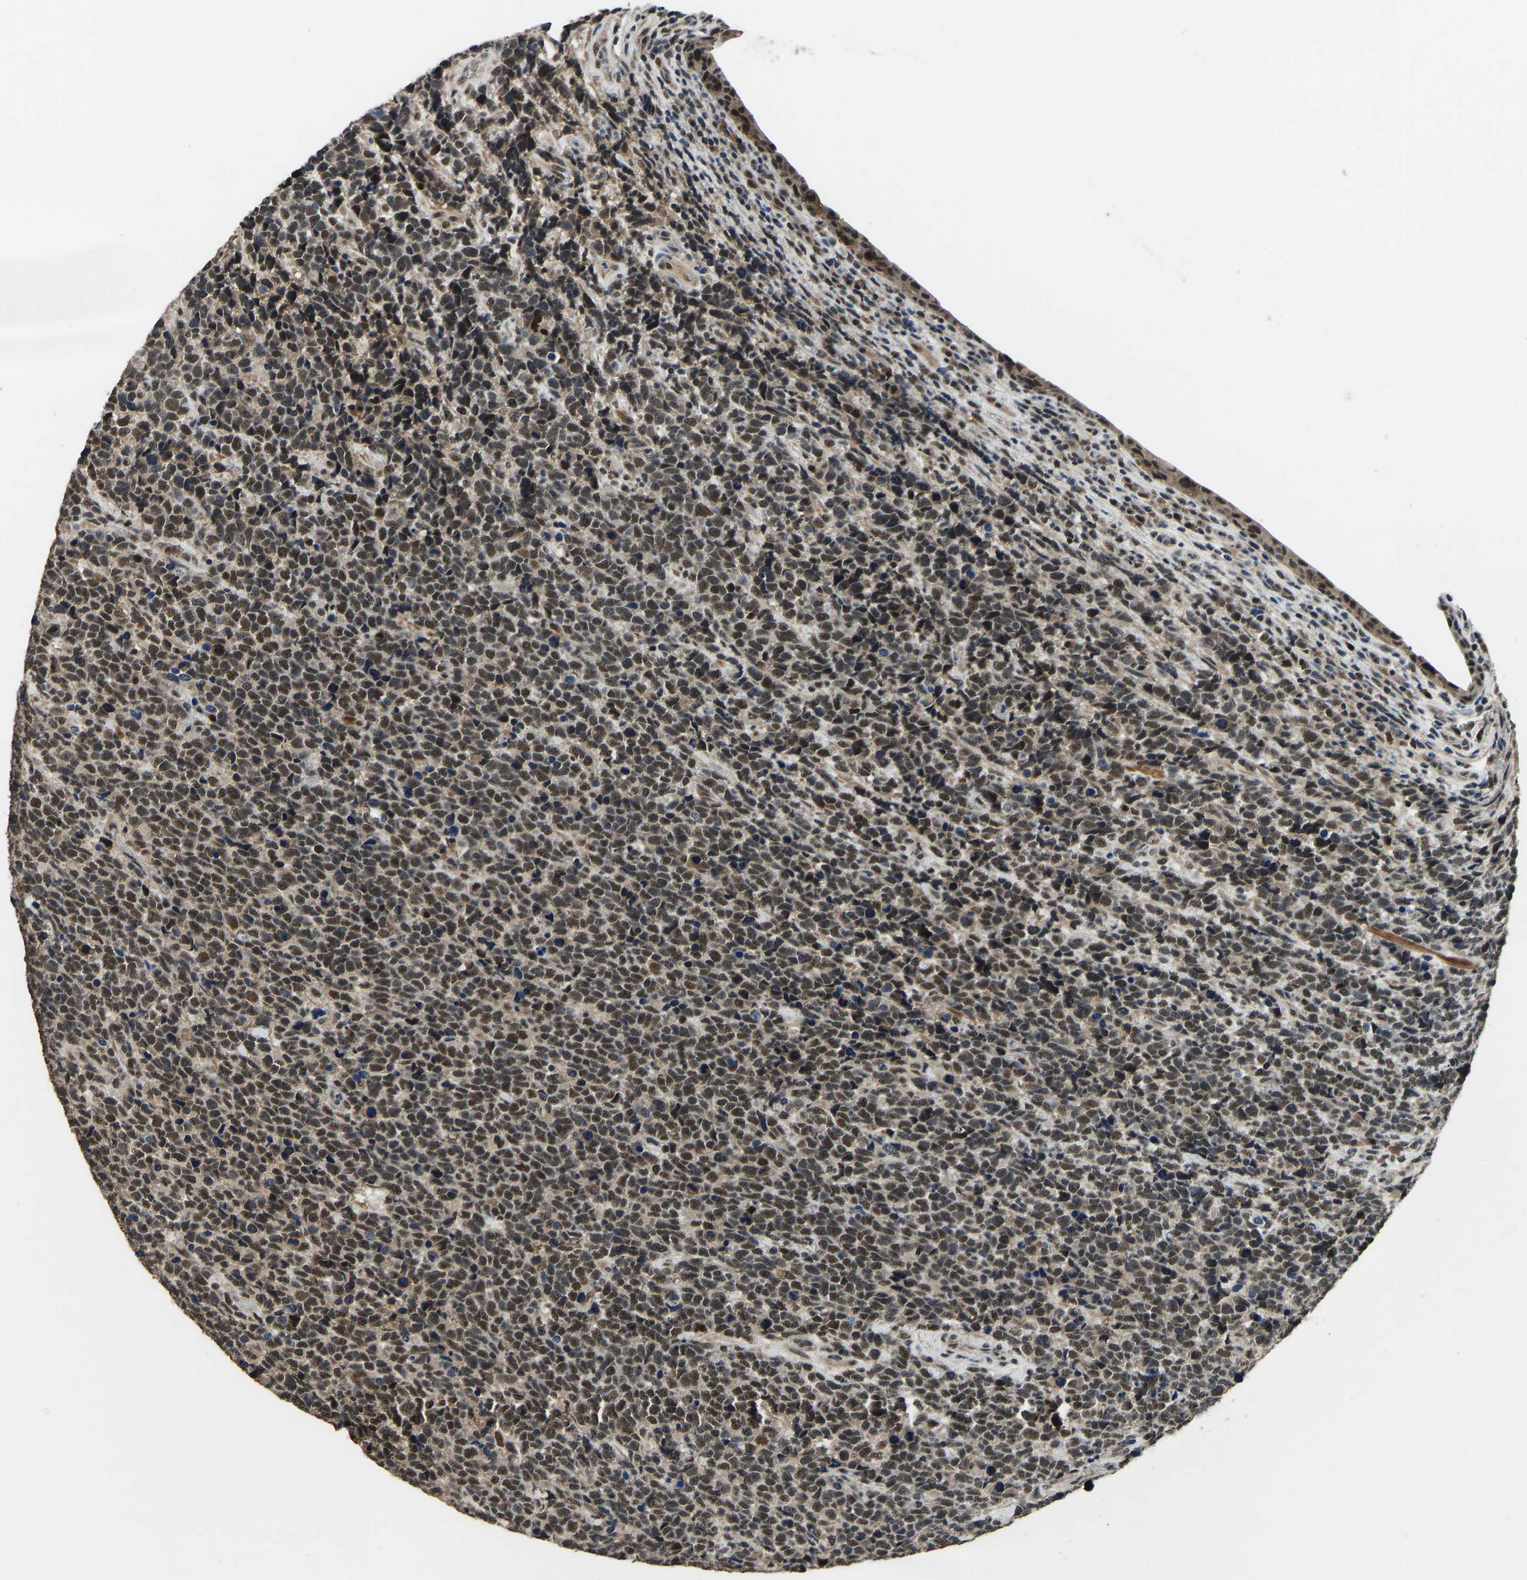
{"staining": {"intensity": "moderate", "quantity": ">75%", "location": "nuclear"}, "tissue": "urothelial cancer", "cell_type": "Tumor cells", "image_type": "cancer", "snomed": [{"axis": "morphology", "description": "Urothelial carcinoma, High grade"}, {"axis": "topography", "description": "Urinary bladder"}], "caption": "This is an image of IHC staining of high-grade urothelial carcinoma, which shows moderate positivity in the nuclear of tumor cells.", "gene": "TOX4", "patient": {"sex": "female", "age": 82}}